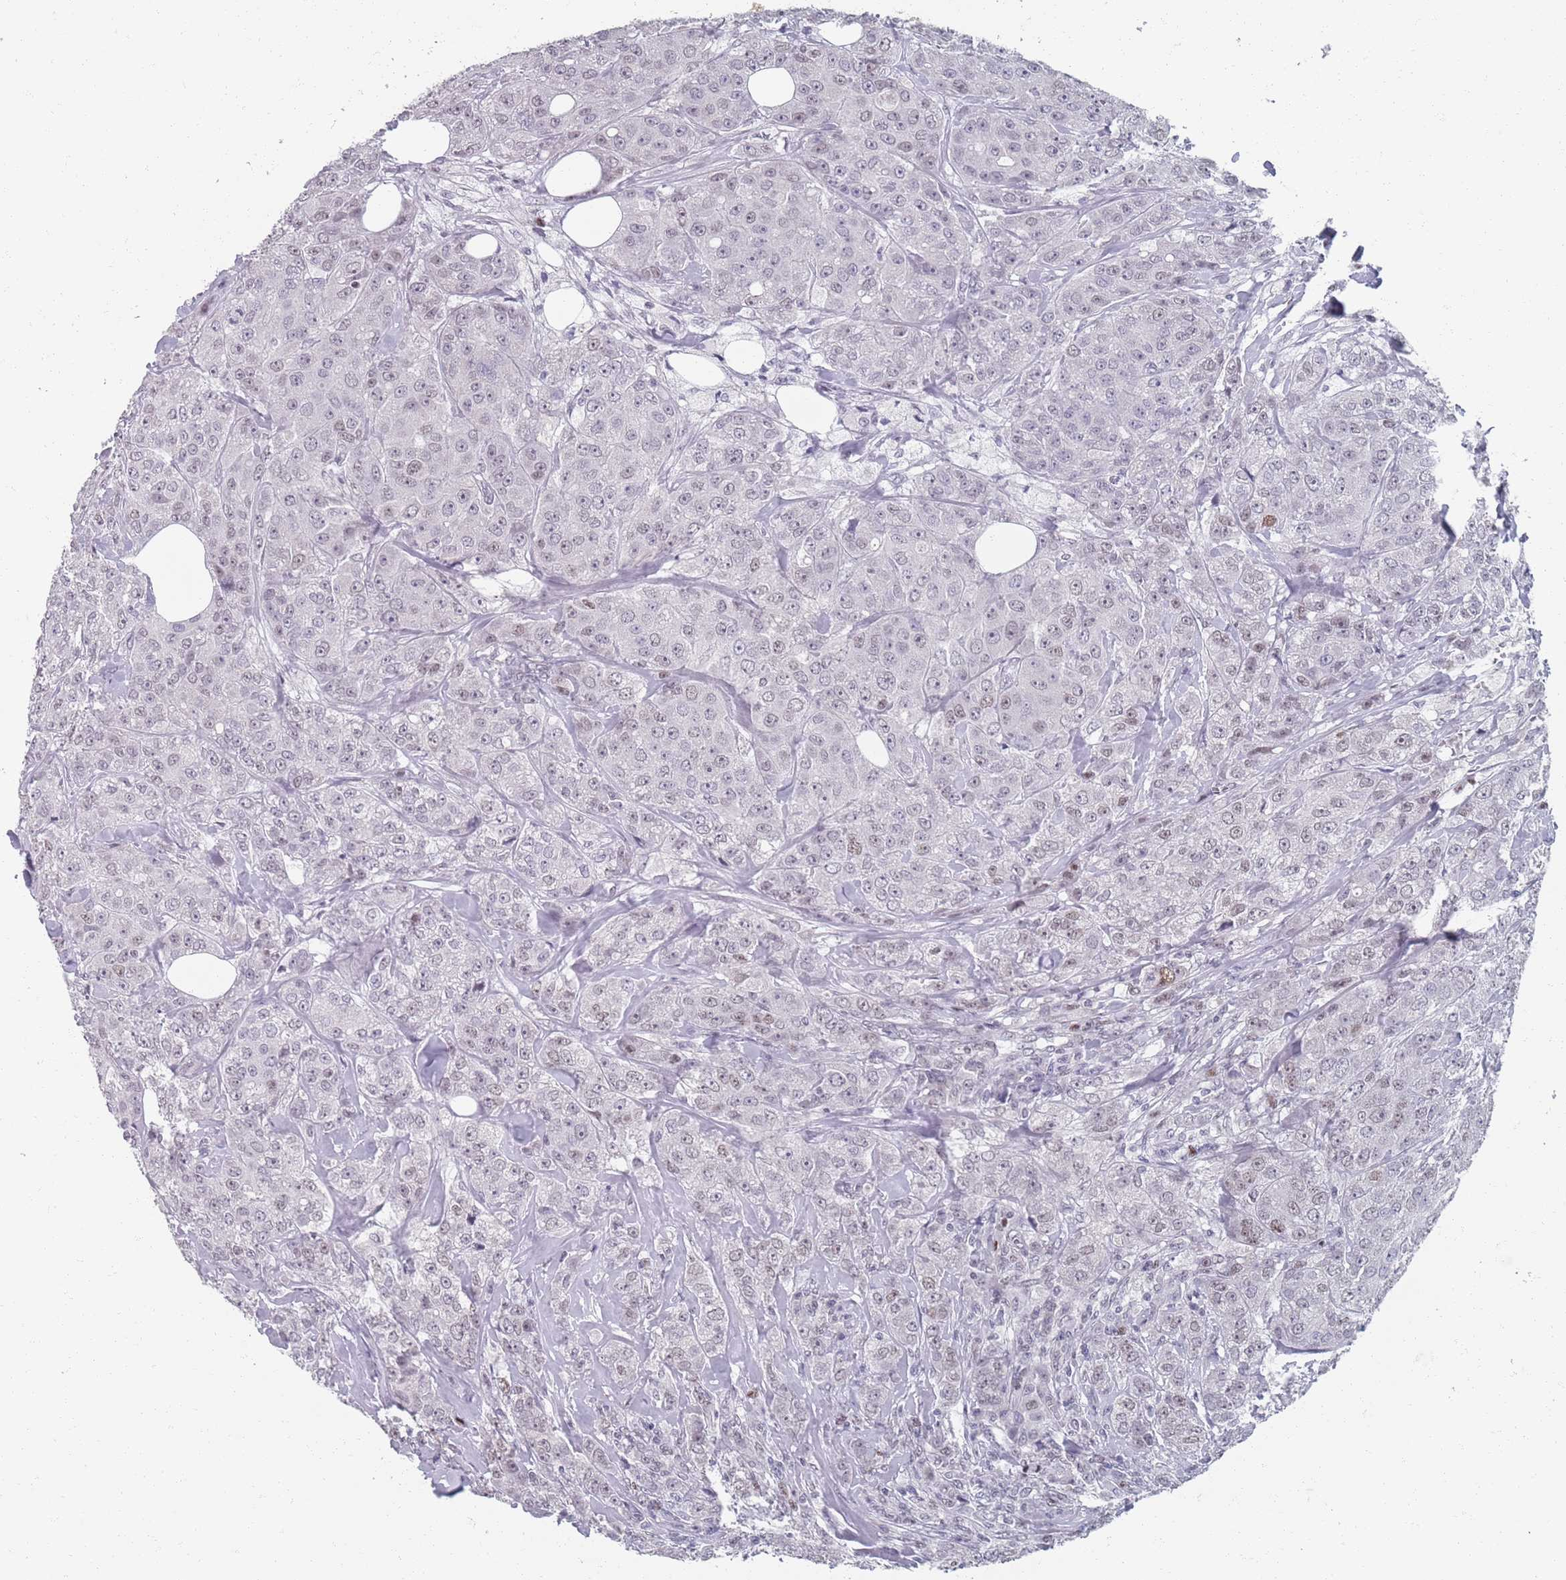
{"staining": {"intensity": "moderate", "quantity": "25%-75%", "location": "nuclear"}, "tissue": "breast cancer", "cell_type": "Tumor cells", "image_type": "cancer", "snomed": [{"axis": "morphology", "description": "Duct carcinoma"}, {"axis": "topography", "description": "Breast"}], "caption": "Immunohistochemical staining of human infiltrating ductal carcinoma (breast) exhibits moderate nuclear protein expression in approximately 25%-75% of tumor cells.", "gene": "SAMD1", "patient": {"sex": "female", "age": 43}}